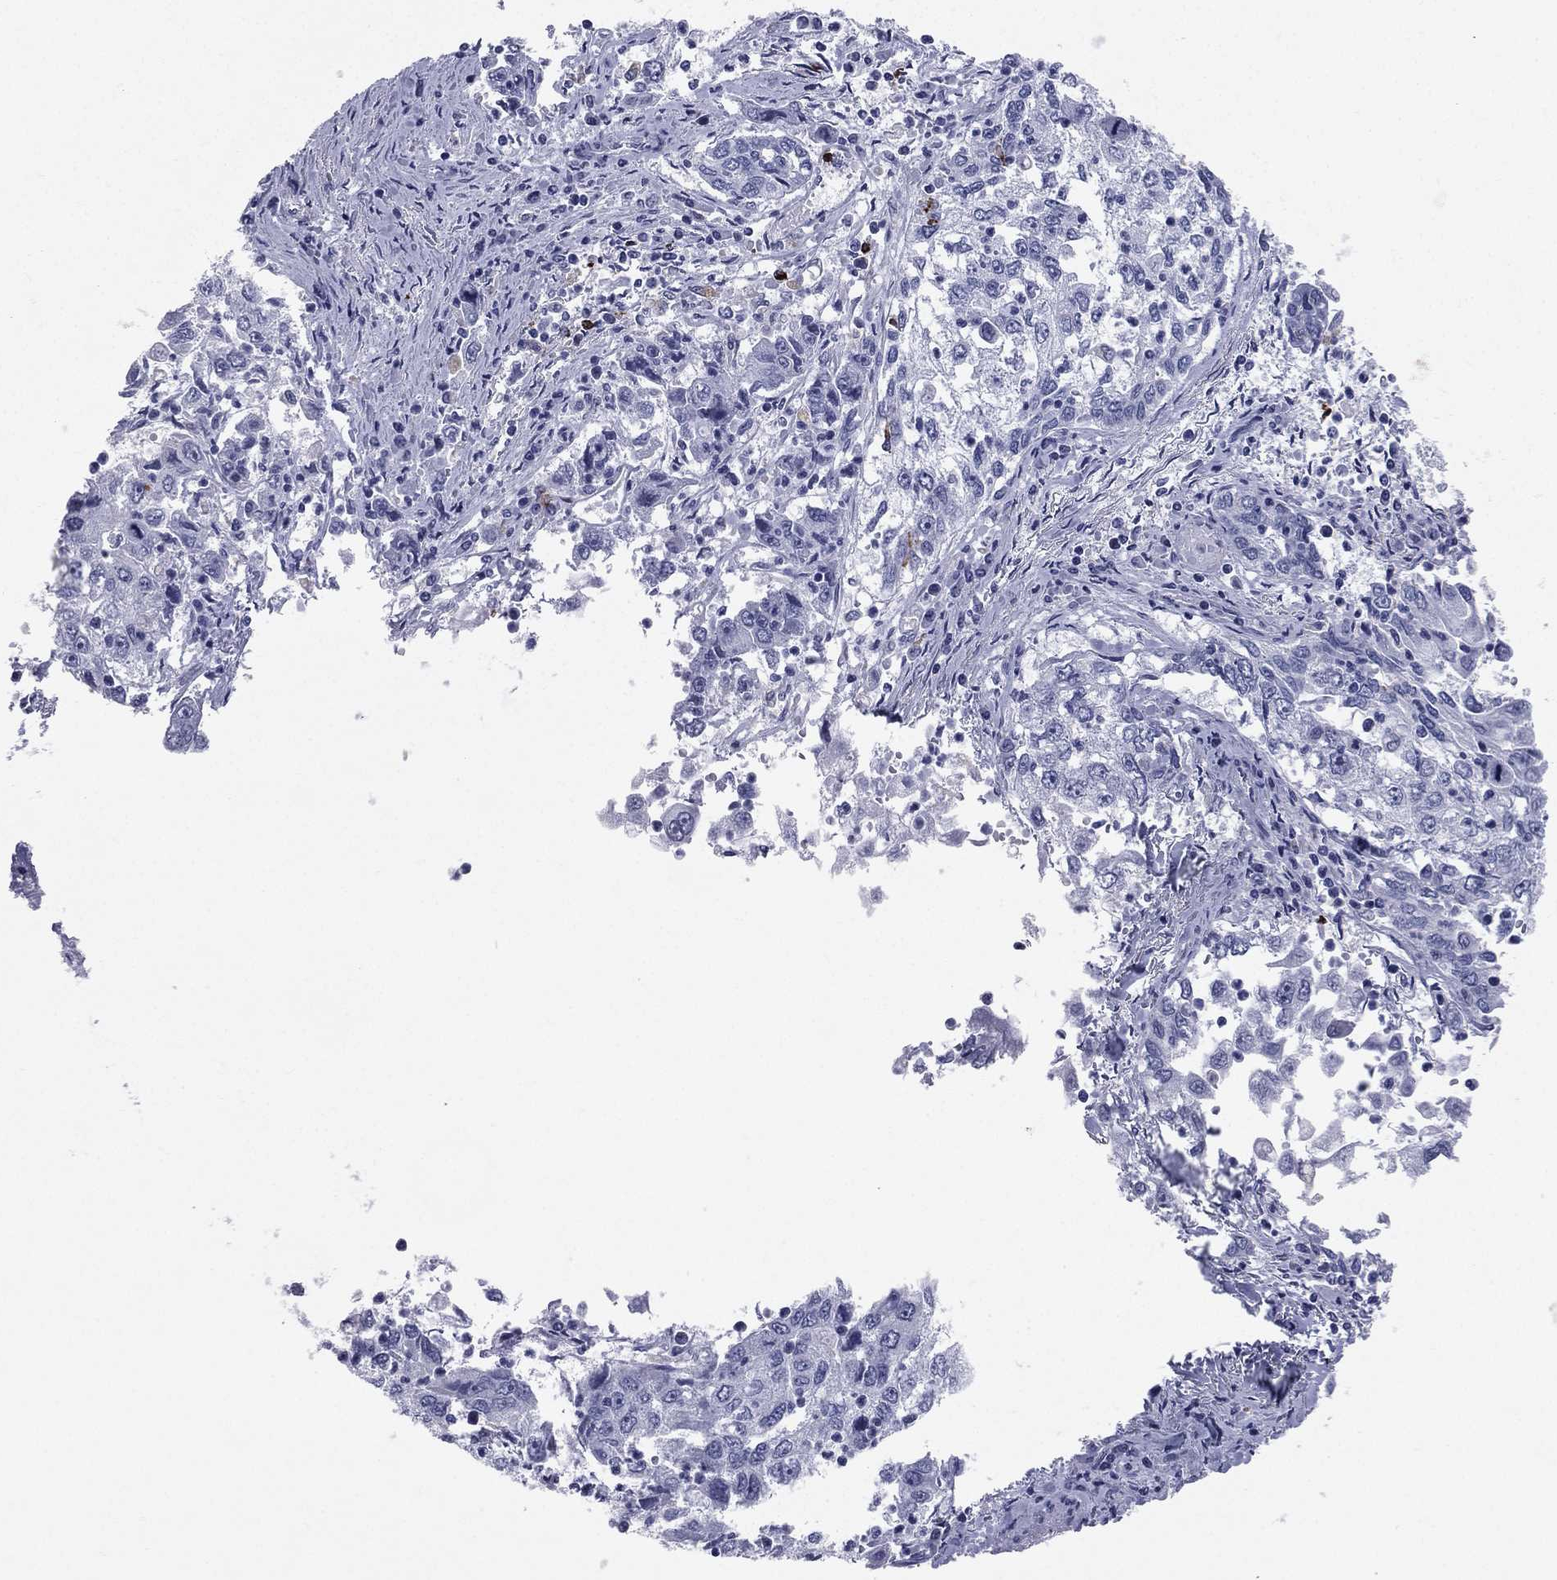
{"staining": {"intensity": "negative", "quantity": "none", "location": "none"}, "tissue": "cervical cancer", "cell_type": "Tumor cells", "image_type": "cancer", "snomed": [{"axis": "morphology", "description": "Squamous cell carcinoma, NOS"}, {"axis": "topography", "description": "Cervix"}], "caption": "This is an immunohistochemistry image of squamous cell carcinoma (cervical). There is no positivity in tumor cells.", "gene": "HLA-DOA", "patient": {"sex": "female", "age": 36}}